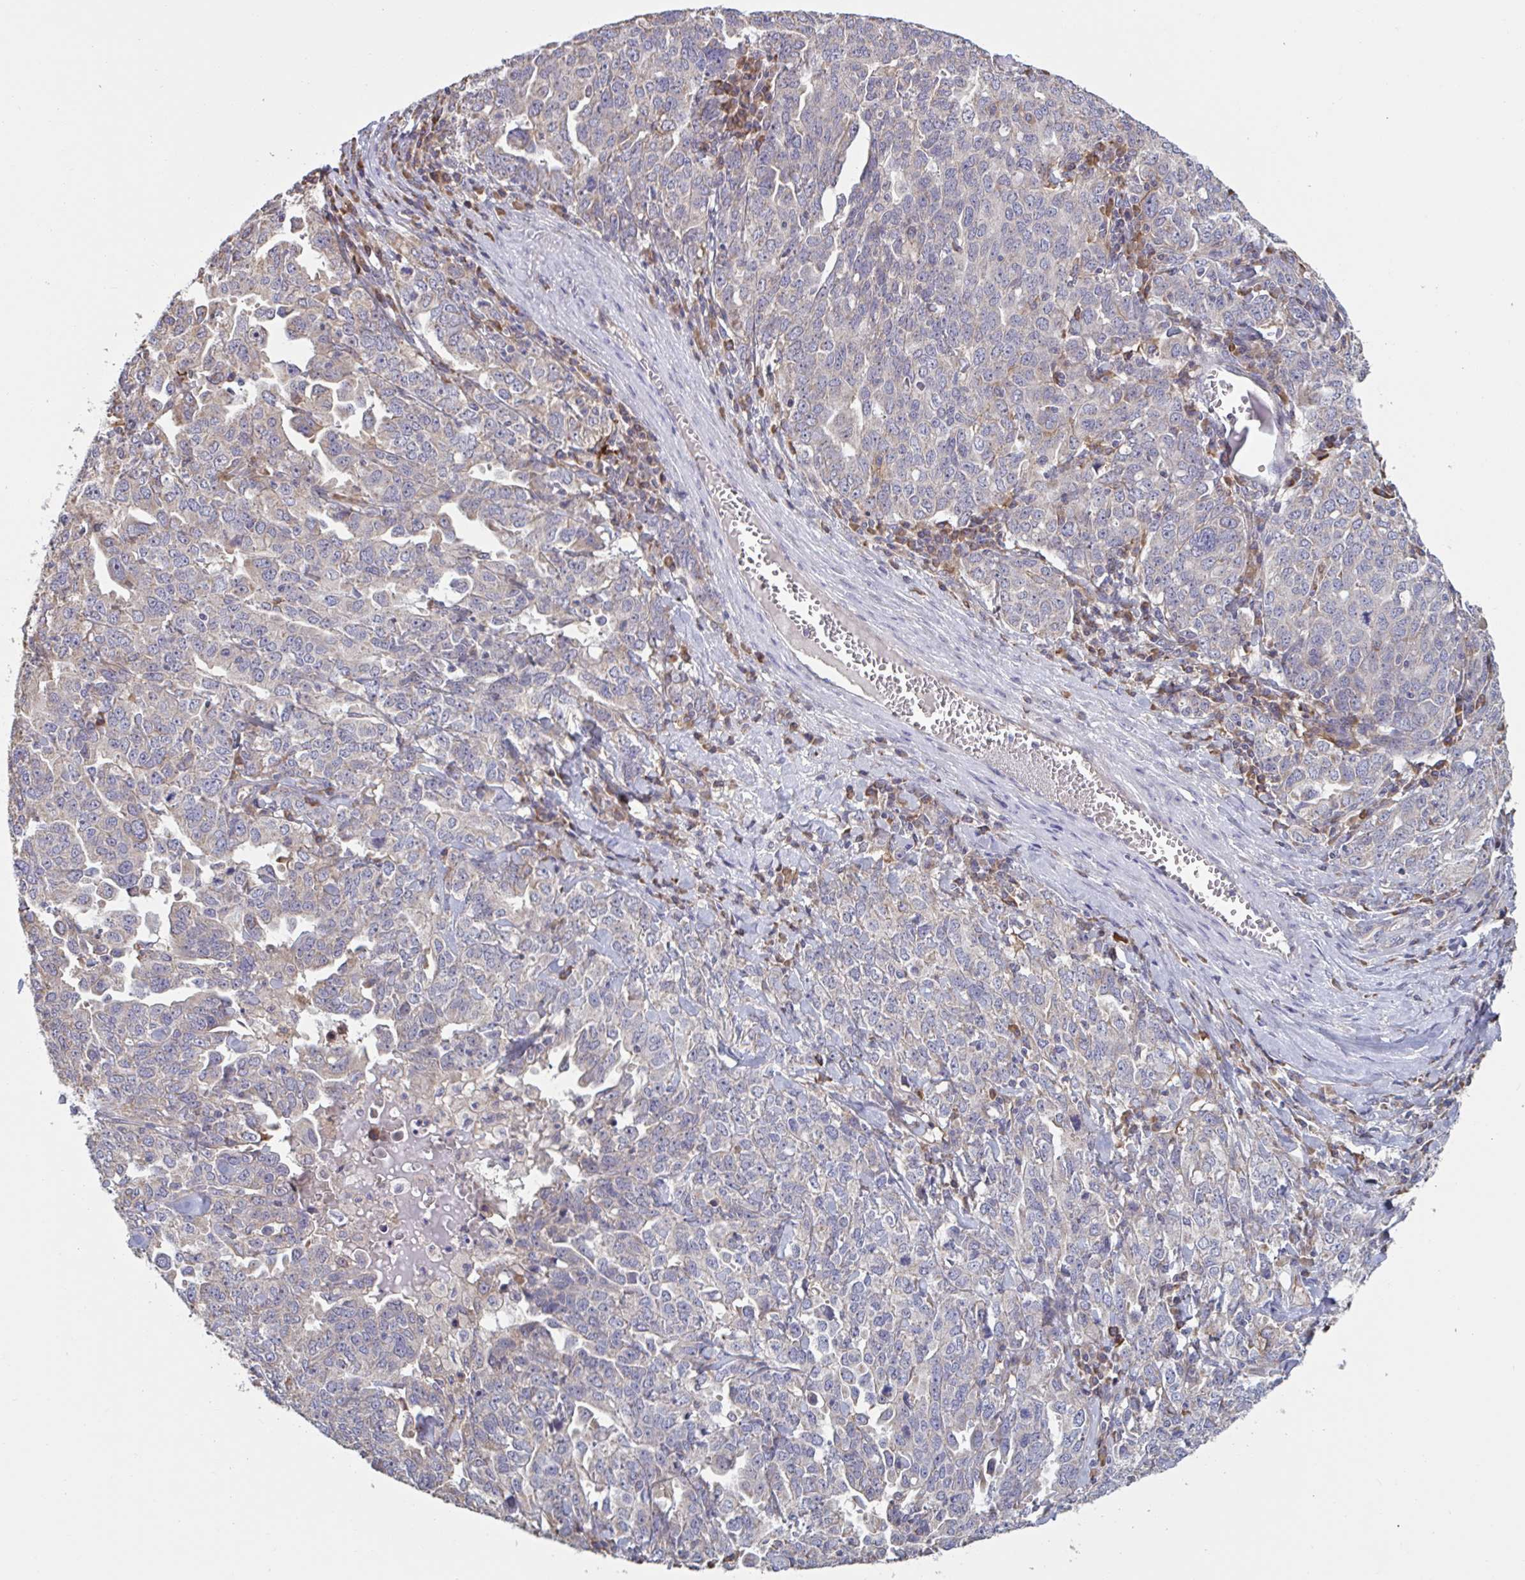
{"staining": {"intensity": "negative", "quantity": "none", "location": "none"}, "tissue": "ovarian cancer", "cell_type": "Tumor cells", "image_type": "cancer", "snomed": [{"axis": "morphology", "description": "Carcinoma, endometroid"}, {"axis": "topography", "description": "Ovary"}], "caption": "DAB (3,3'-diaminobenzidine) immunohistochemical staining of human ovarian endometroid carcinoma reveals no significant staining in tumor cells.", "gene": "CD1E", "patient": {"sex": "female", "age": 62}}